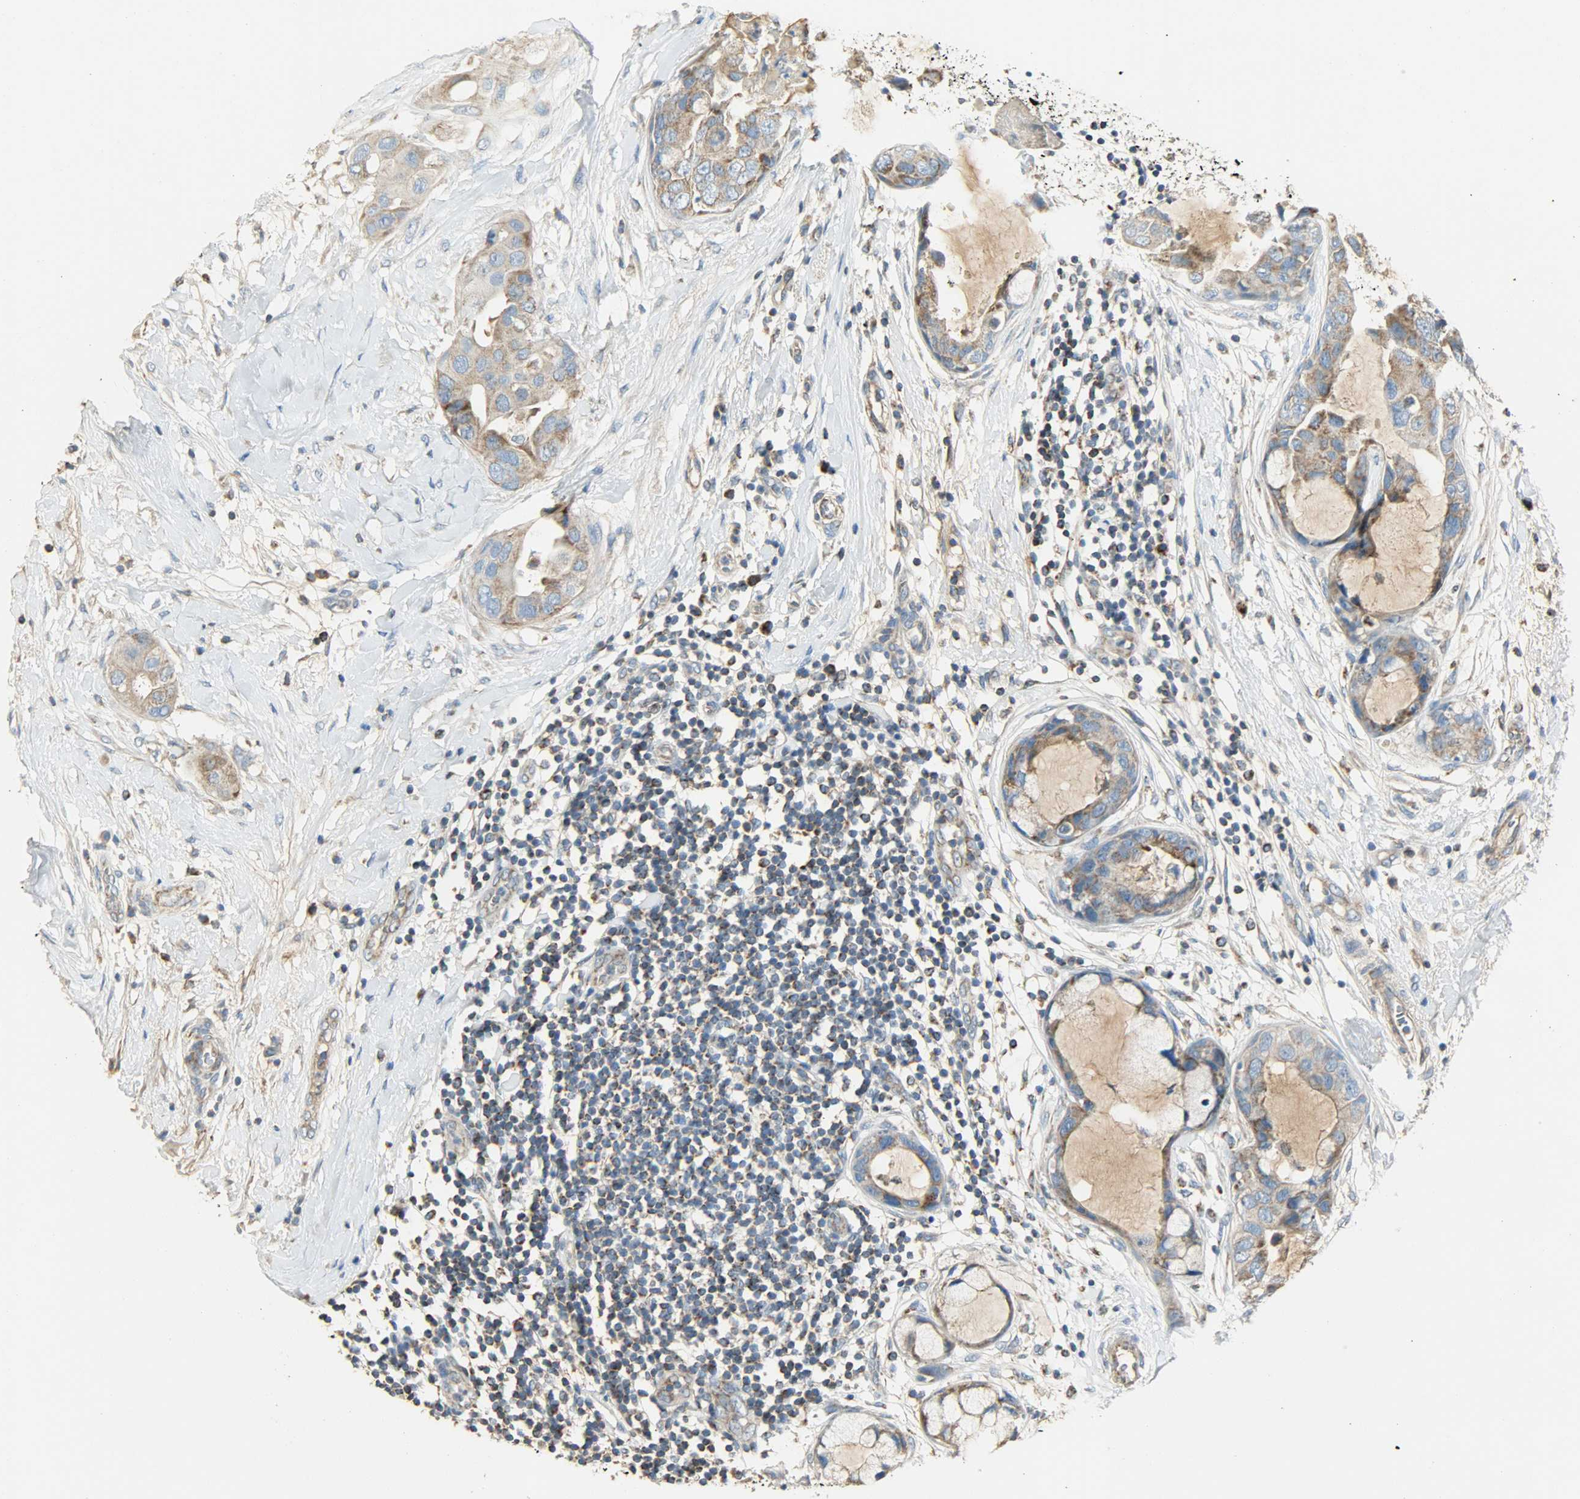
{"staining": {"intensity": "moderate", "quantity": ">75%", "location": "cytoplasmic/membranous"}, "tissue": "breast cancer", "cell_type": "Tumor cells", "image_type": "cancer", "snomed": [{"axis": "morphology", "description": "Duct carcinoma"}, {"axis": "topography", "description": "Breast"}], "caption": "Breast cancer stained for a protein exhibits moderate cytoplasmic/membranous positivity in tumor cells.", "gene": "NNT", "patient": {"sex": "female", "age": 40}}